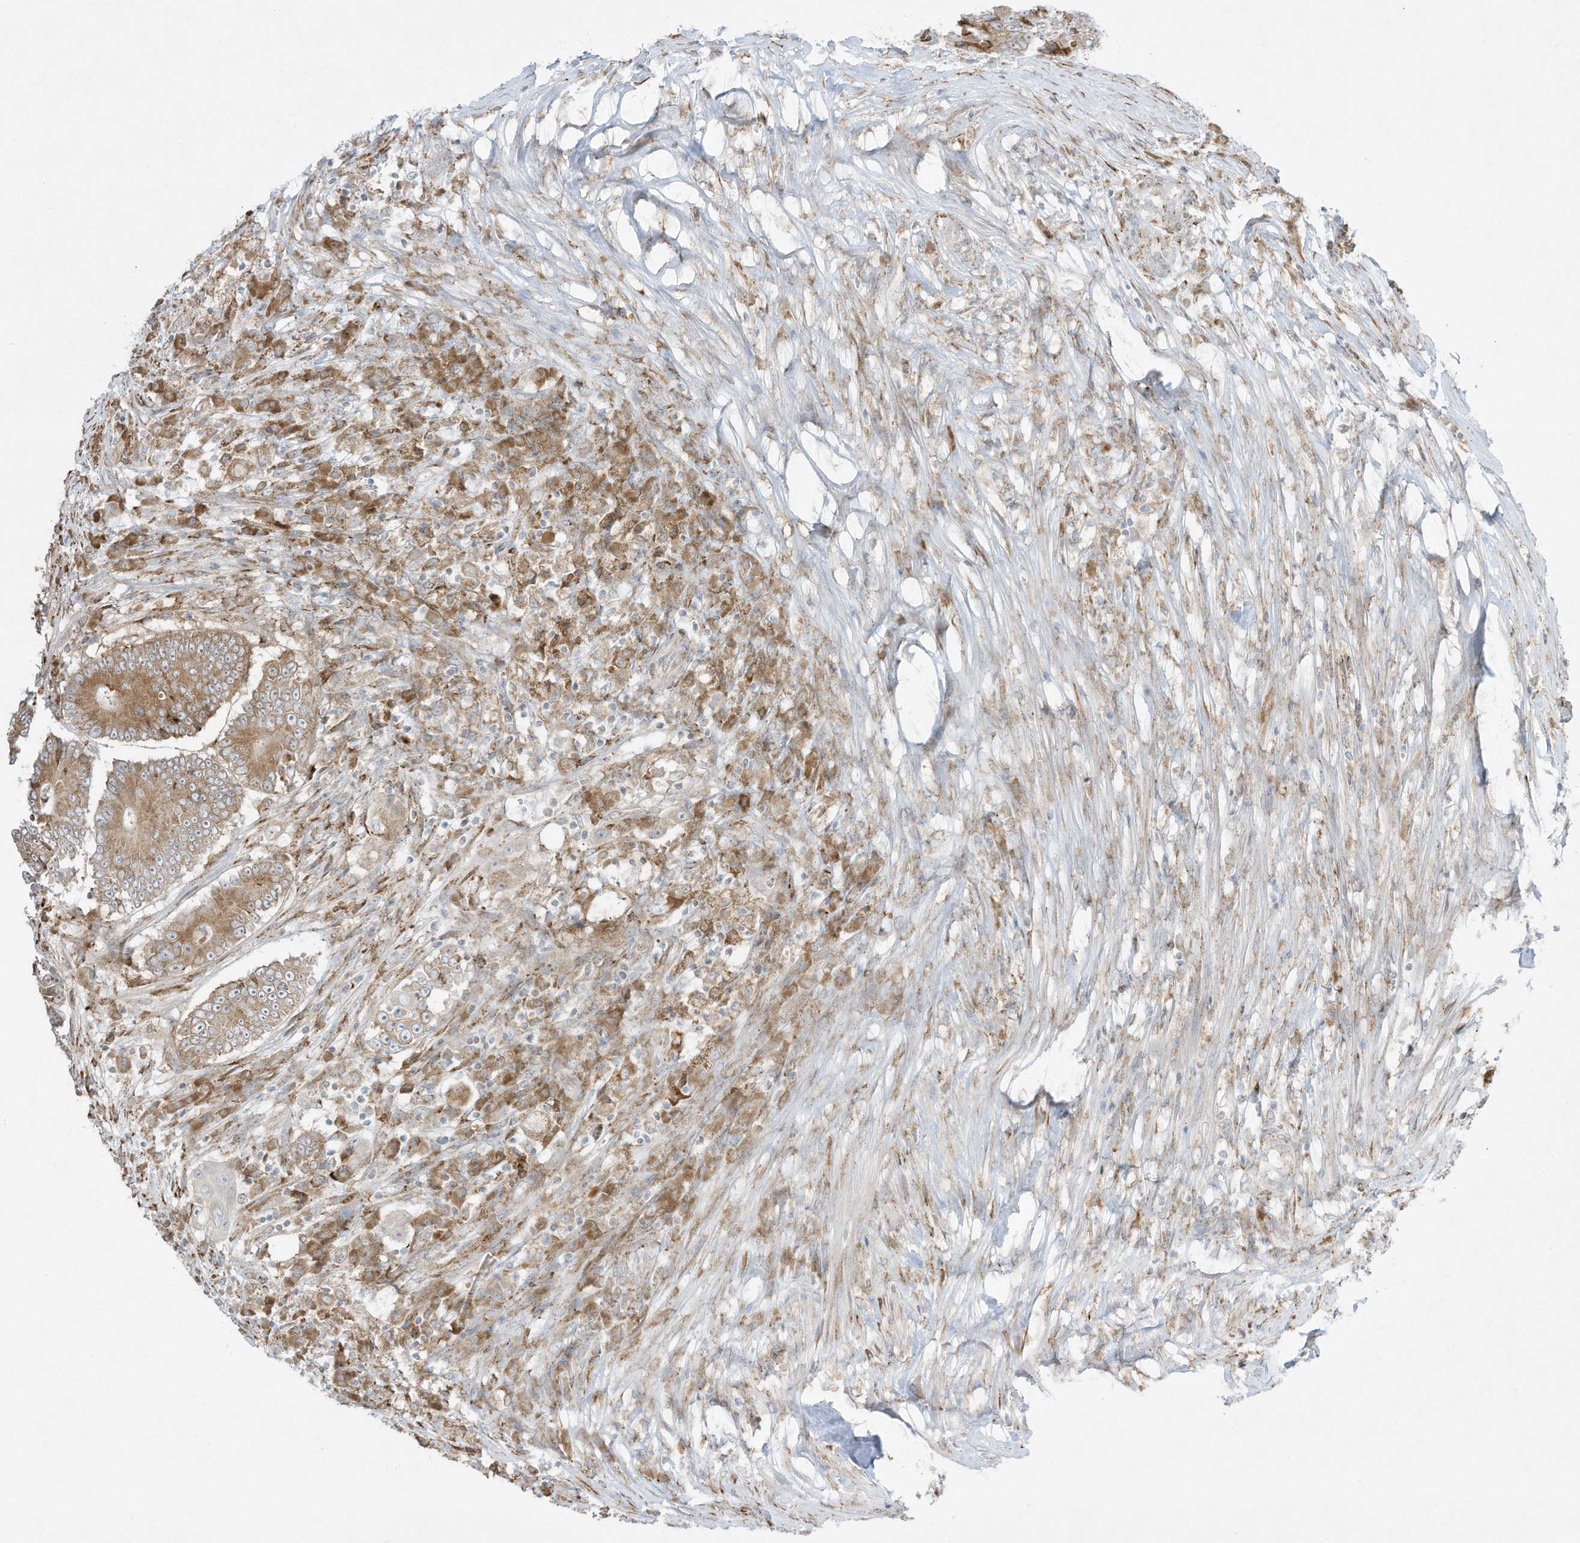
{"staining": {"intensity": "moderate", "quantity": ">75%", "location": "cytoplasmic/membranous"}, "tissue": "colorectal cancer", "cell_type": "Tumor cells", "image_type": "cancer", "snomed": [{"axis": "morphology", "description": "Adenocarcinoma, NOS"}, {"axis": "topography", "description": "Colon"}], "caption": "Moderate cytoplasmic/membranous protein expression is present in approximately >75% of tumor cells in colorectal cancer (adenocarcinoma). Ihc stains the protein in brown and the nuclei are stained blue.", "gene": "PTK6", "patient": {"sex": "male", "age": 83}}